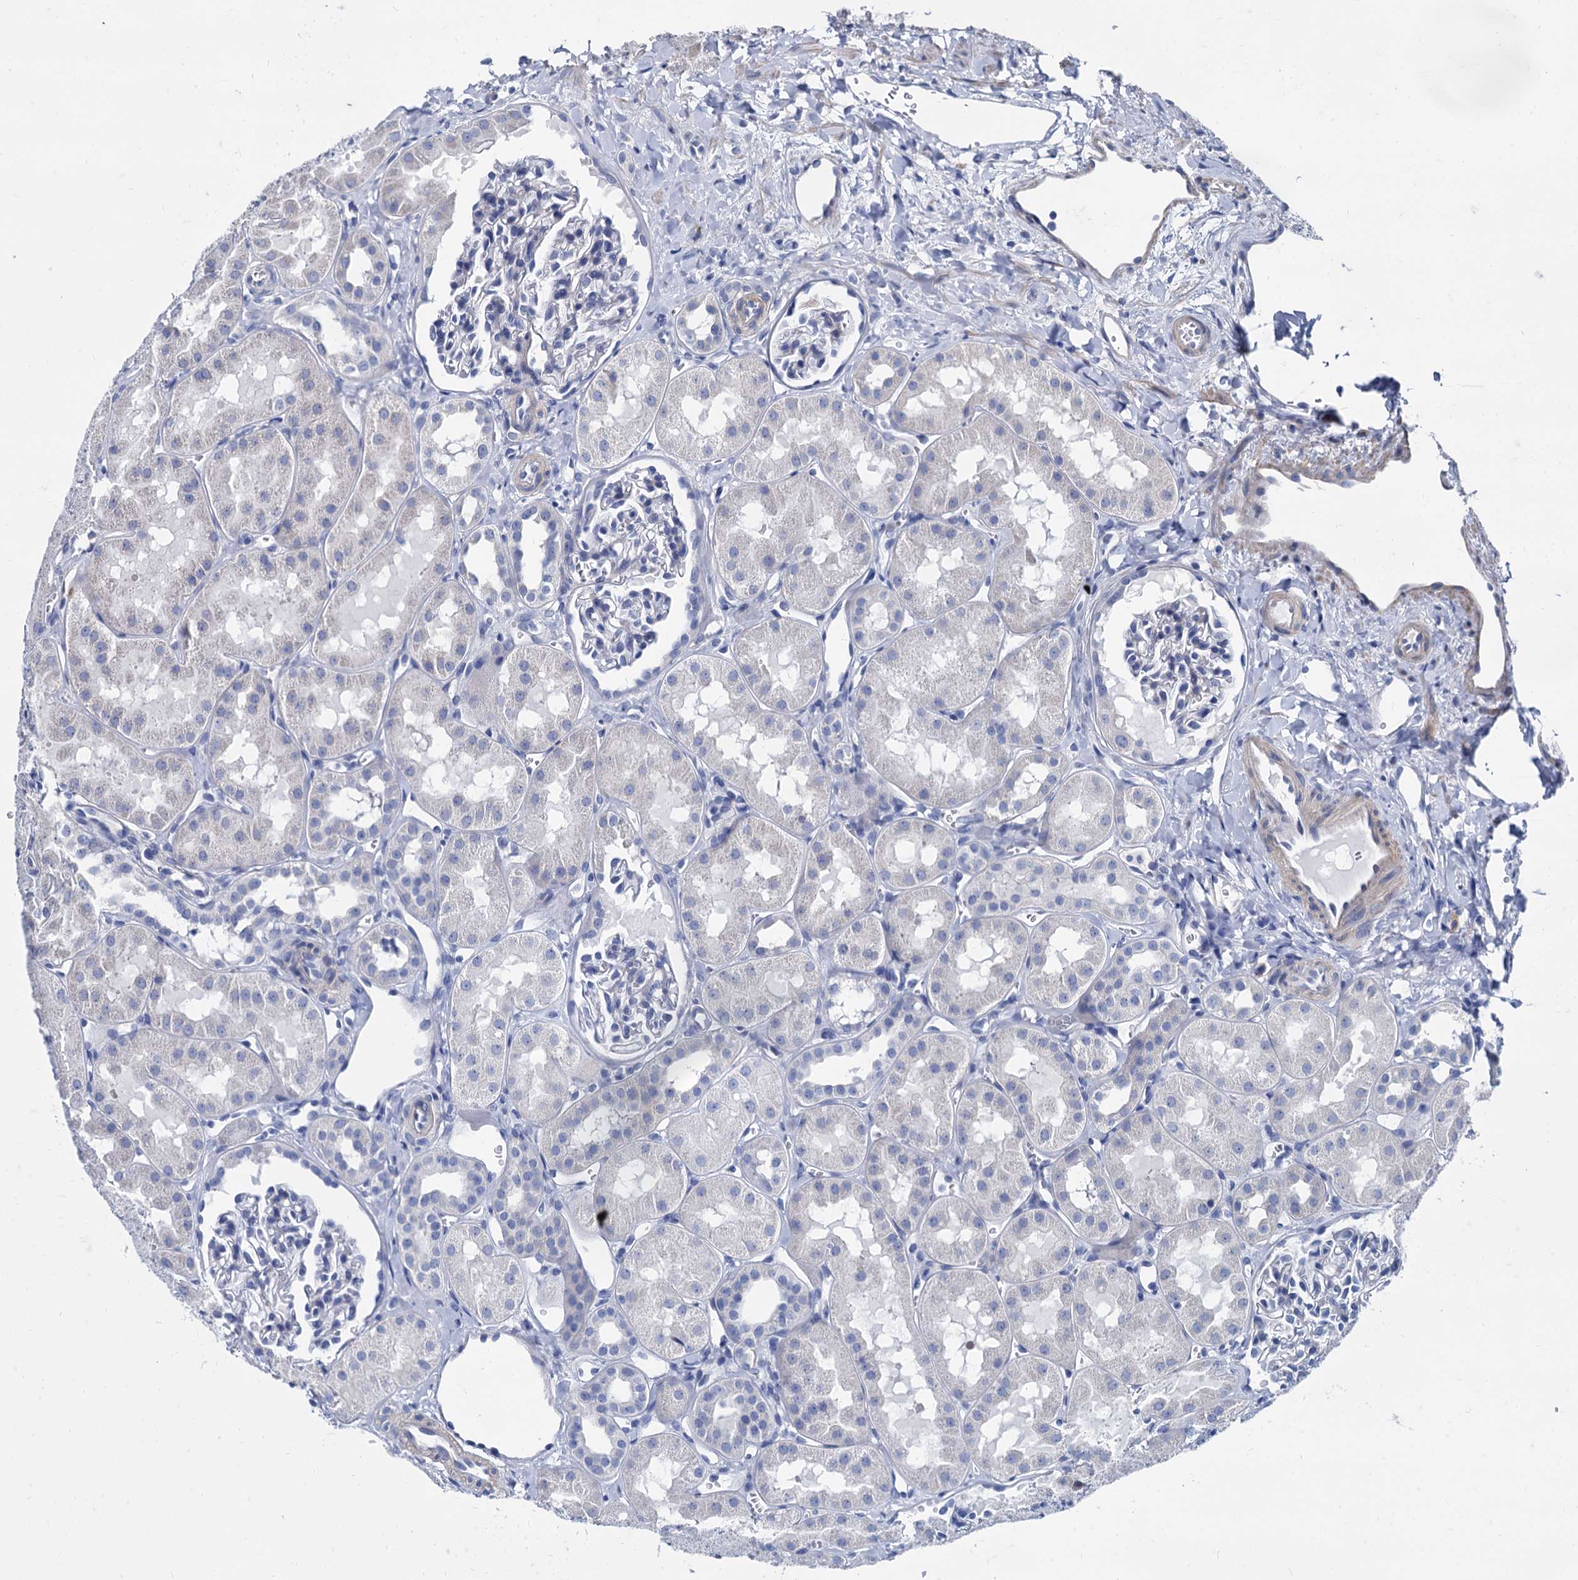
{"staining": {"intensity": "negative", "quantity": "none", "location": "none"}, "tissue": "kidney", "cell_type": "Cells in glomeruli", "image_type": "normal", "snomed": [{"axis": "morphology", "description": "Normal tissue, NOS"}, {"axis": "topography", "description": "Kidney"}, {"axis": "topography", "description": "Urinary bladder"}], "caption": "This is a micrograph of immunohistochemistry staining of benign kidney, which shows no positivity in cells in glomeruli.", "gene": "FOXR2", "patient": {"sex": "male", "age": 16}}